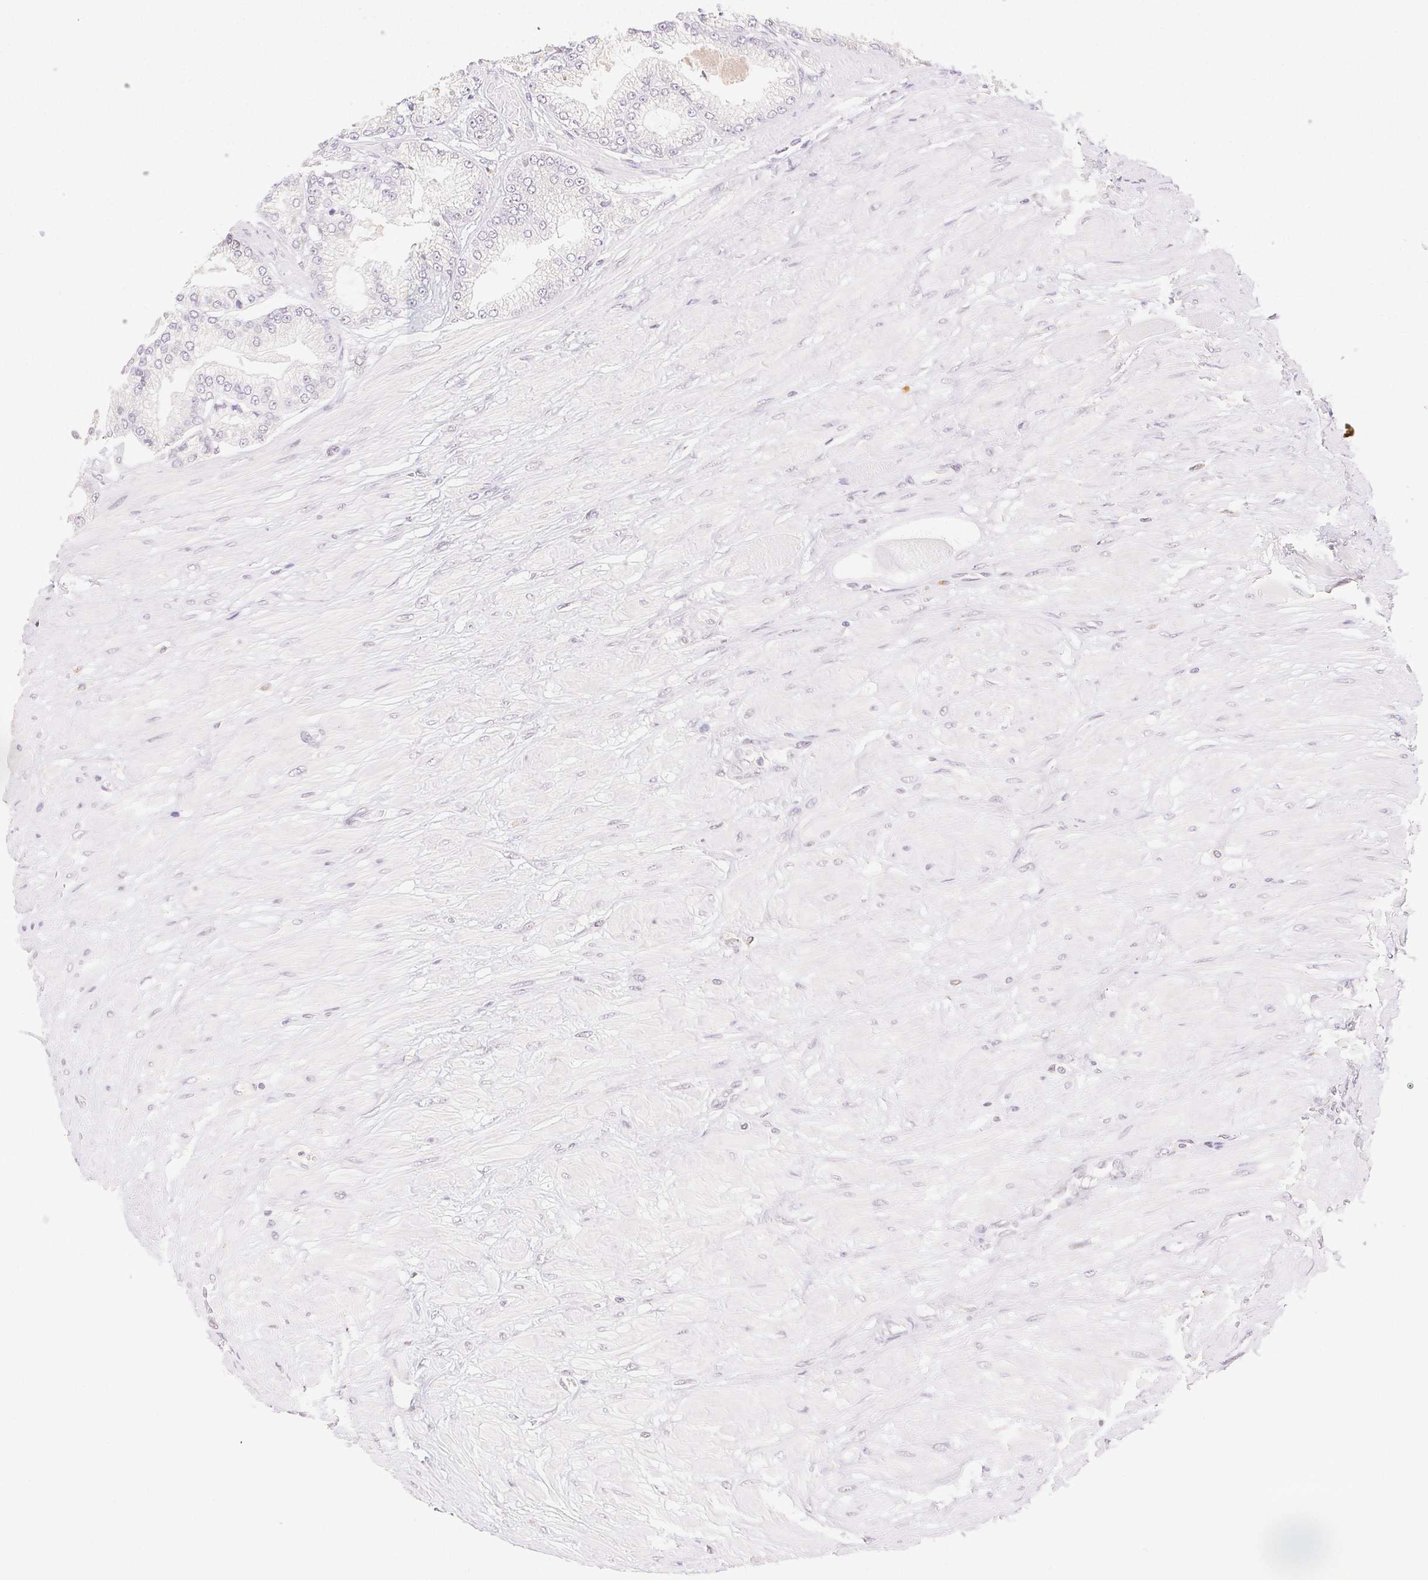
{"staining": {"intensity": "negative", "quantity": "none", "location": "none"}, "tissue": "prostate cancer", "cell_type": "Tumor cells", "image_type": "cancer", "snomed": [{"axis": "morphology", "description": "Adenocarcinoma, Low grade"}, {"axis": "topography", "description": "Prostate"}], "caption": "Tumor cells show no significant protein positivity in prostate low-grade adenocarcinoma.", "gene": "H2AZ2", "patient": {"sex": "male", "age": 55}}